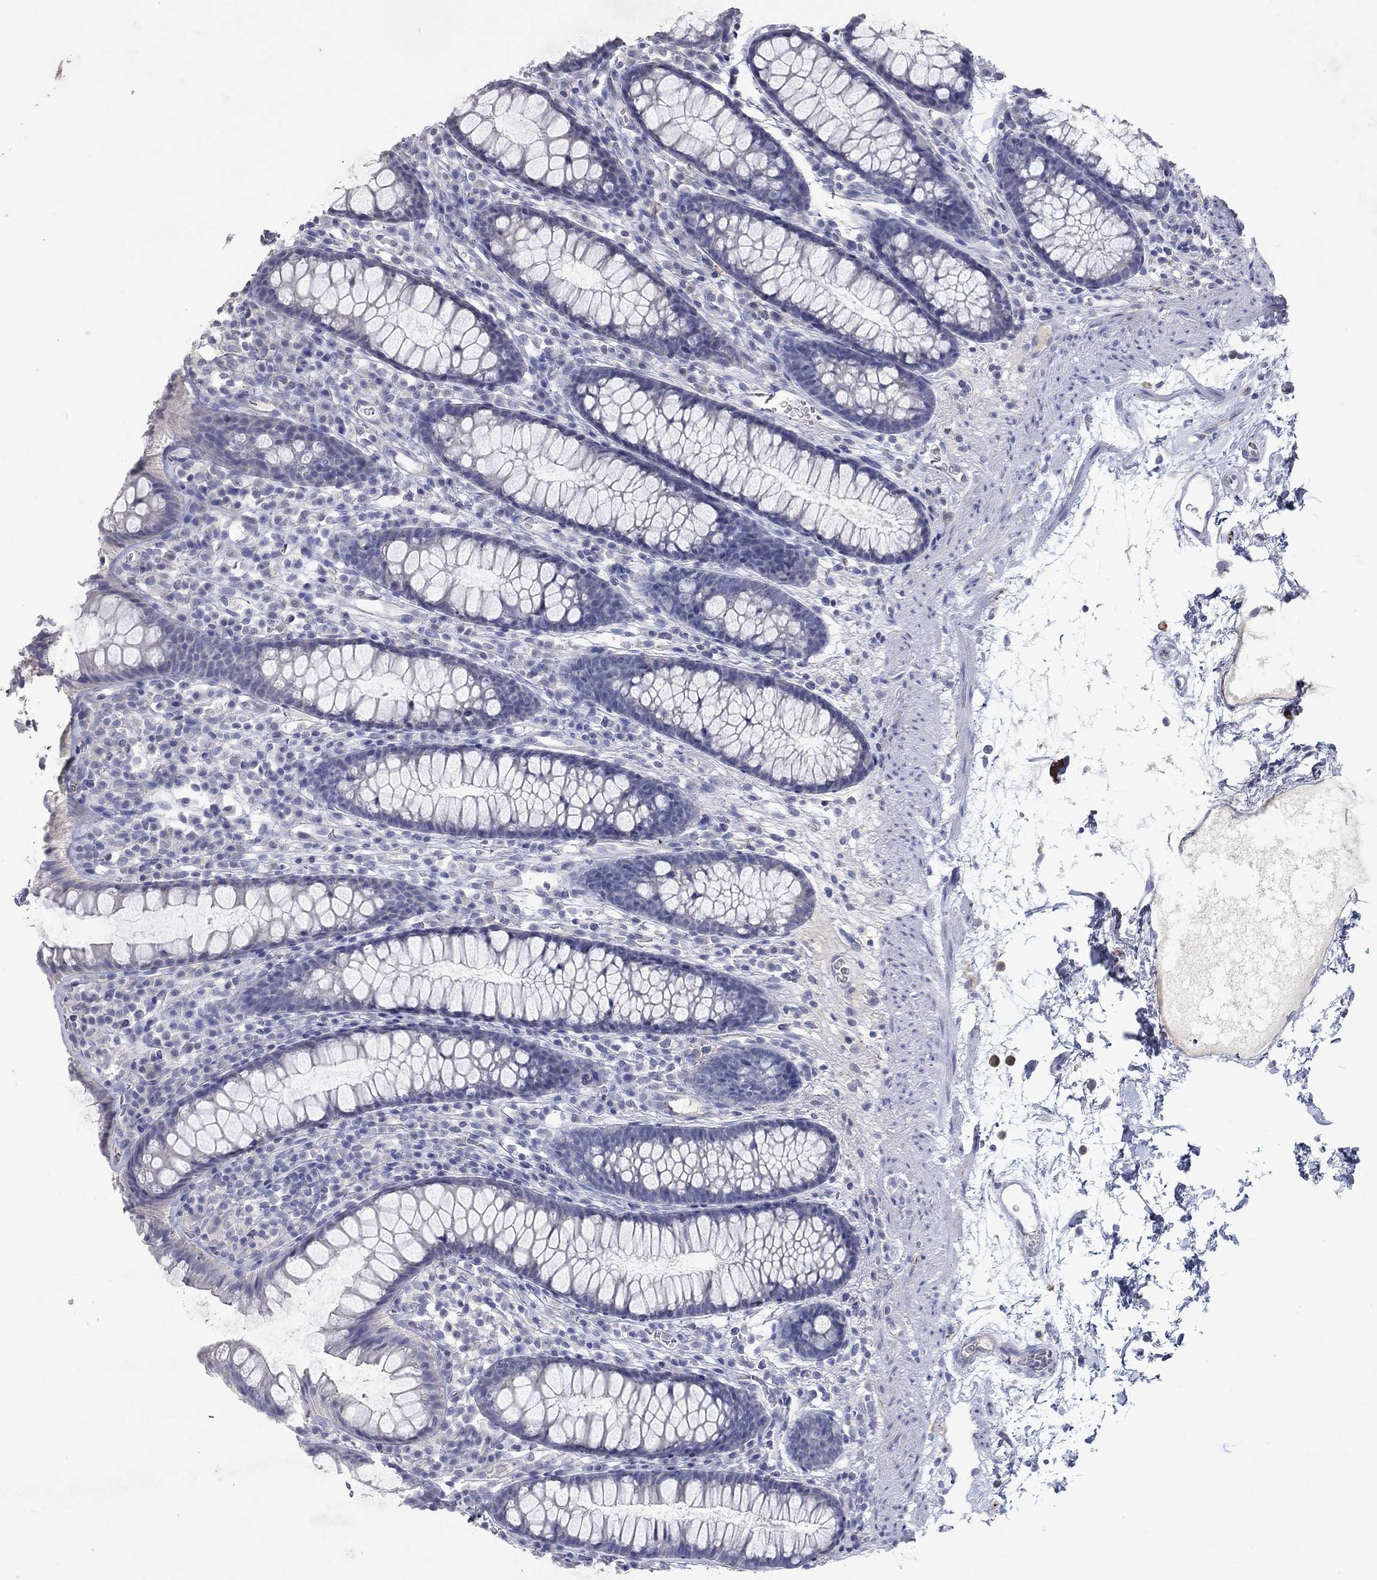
{"staining": {"intensity": "negative", "quantity": "none", "location": "none"}, "tissue": "colon", "cell_type": "Endothelial cells", "image_type": "normal", "snomed": [{"axis": "morphology", "description": "Normal tissue, NOS"}, {"axis": "topography", "description": "Colon"}], "caption": "Colon was stained to show a protein in brown. There is no significant staining in endothelial cells. (Brightfield microscopy of DAB immunohistochemistry at high magnification).", "gene": "KRT40", "patient": {"sex": "male", "age": 76}}